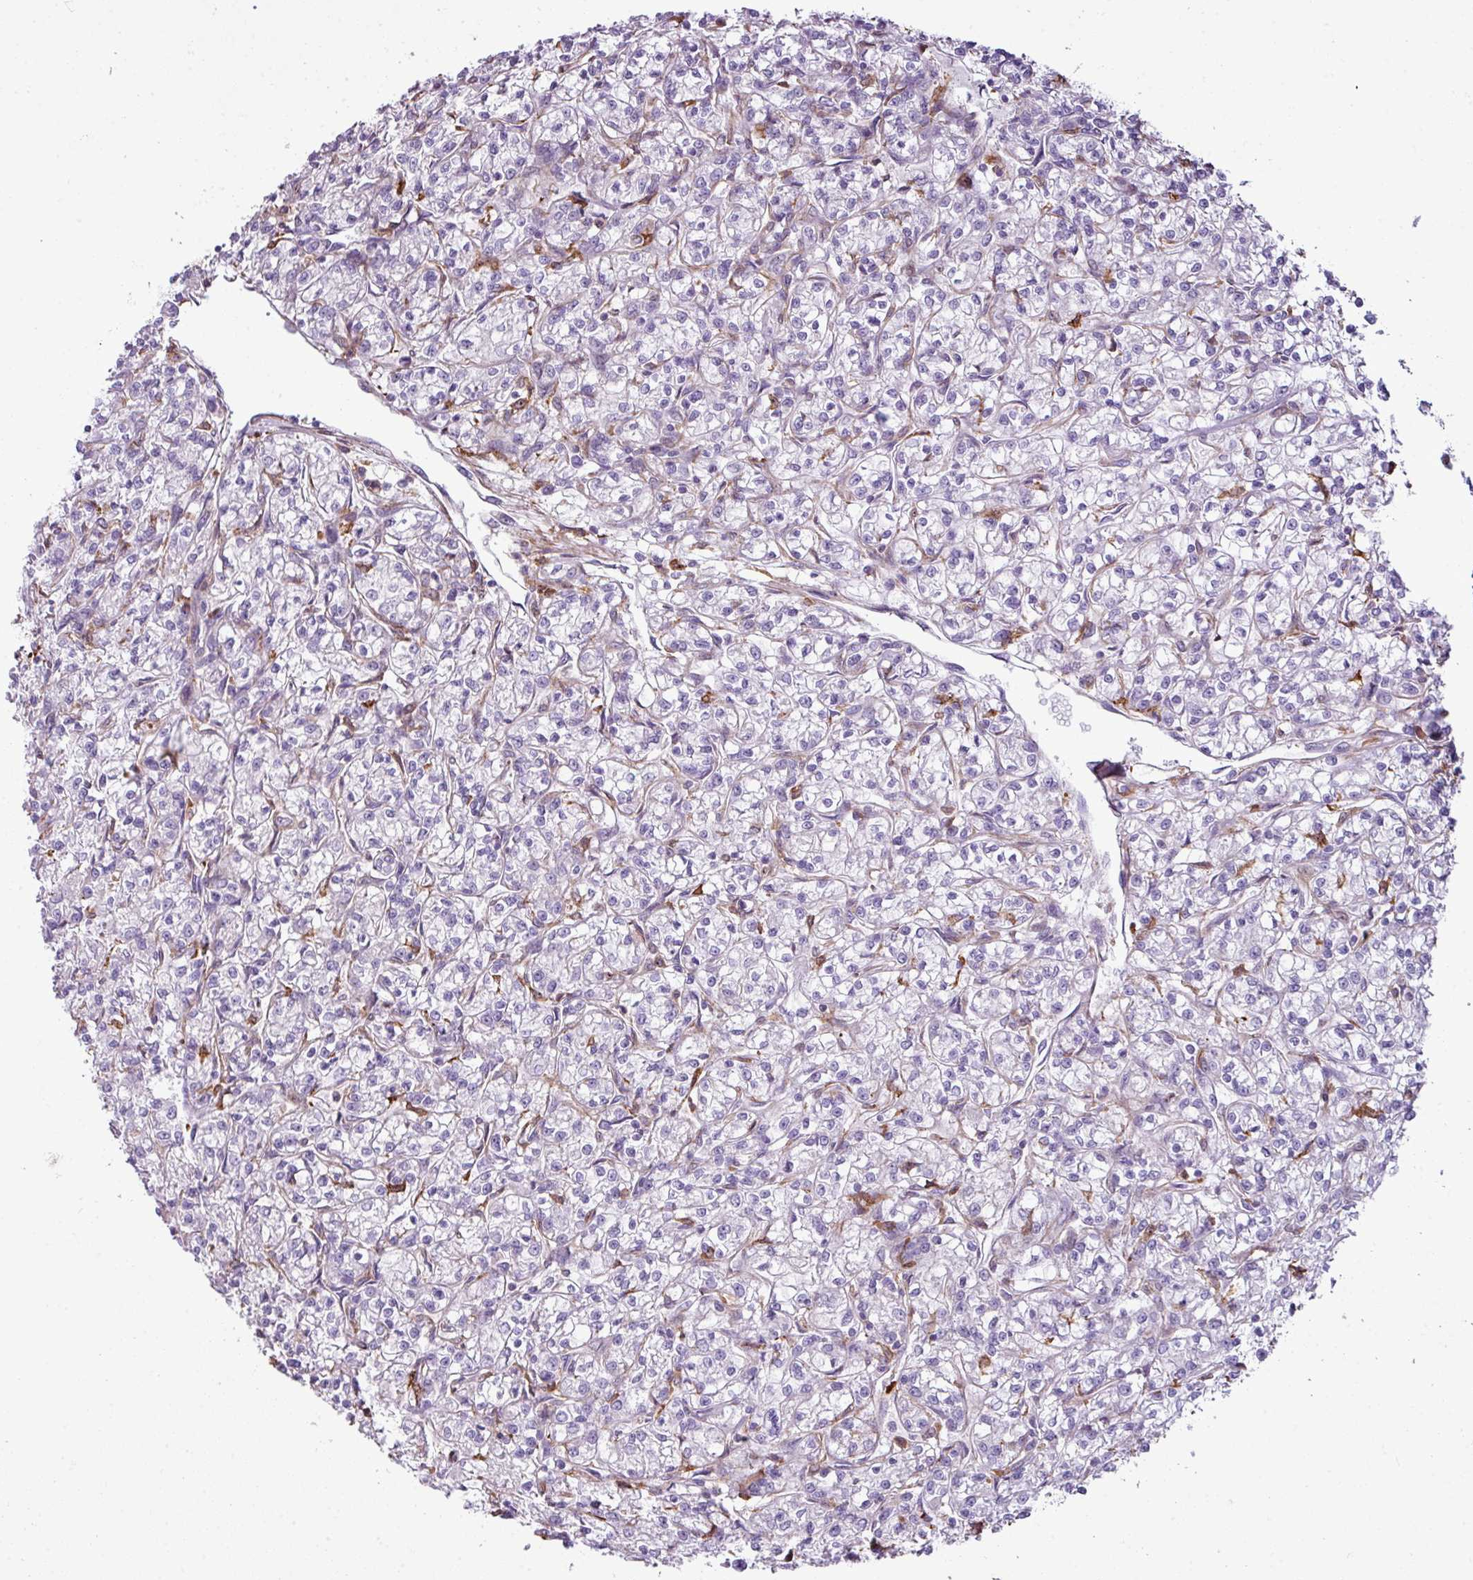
{"staining": {"intensity": "negative", "quantity": "none", "location": "none"}, "tissue": "renal cancer", "cell_type": "Tumor cells", "image_type": "cancer", "snomed": [{"axis": "morphology", "description": "Adenocarcinoma, NOS"}, {"axis": "topography", "description": "Kidney"}], "caption": "This is an immunohistochemistry image of human renal adenocarcinoma. There is no expression in tumor cells.", "gene": "COL8A1", "patient": {"sex": "female", "age": 59}}